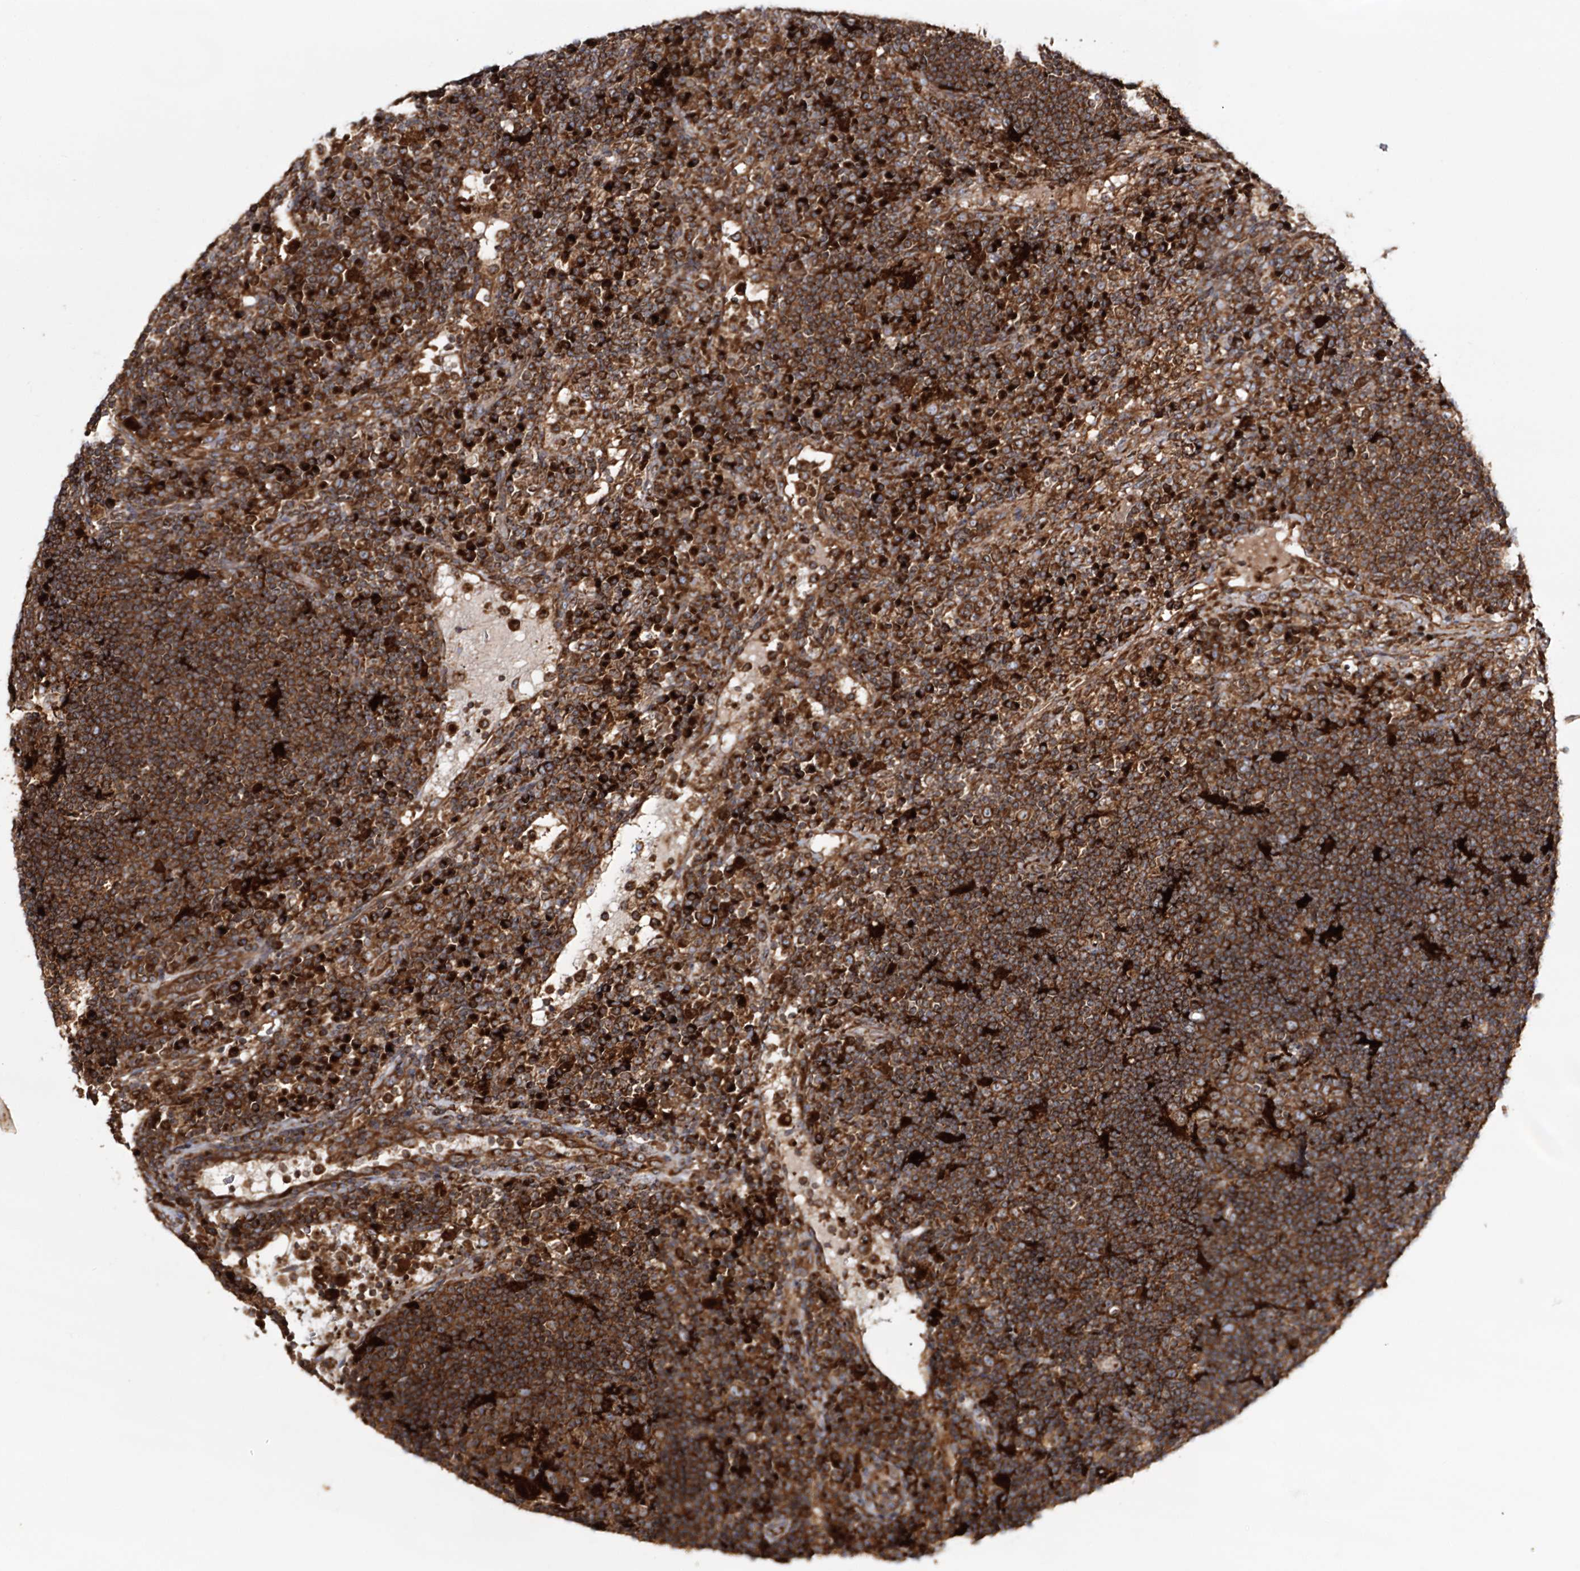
{"staining": {"intensity": "strong", "quantity": ">75%", "location": "cytoplasmic/membranous"}, "tissue": "lymph node", "cell_type": "Germinal center cells", "image_type": "normal", "snomed": [{"axis": "morphology", "description": "Normal tissue, NOS"}, {"axis": "topography", "description": "Lymph node"}], "caption": "Immunohistochemical staining of unremarkable lymph node reveals strong cytoplasmic/membranous protein positivity in about >75% of germinal center cells. Immunohistochemistry stains the protein in brown and the nuclei are stained blue.", "gene": "ARCN1", "patient": {"sex": "female", "age": 53}}